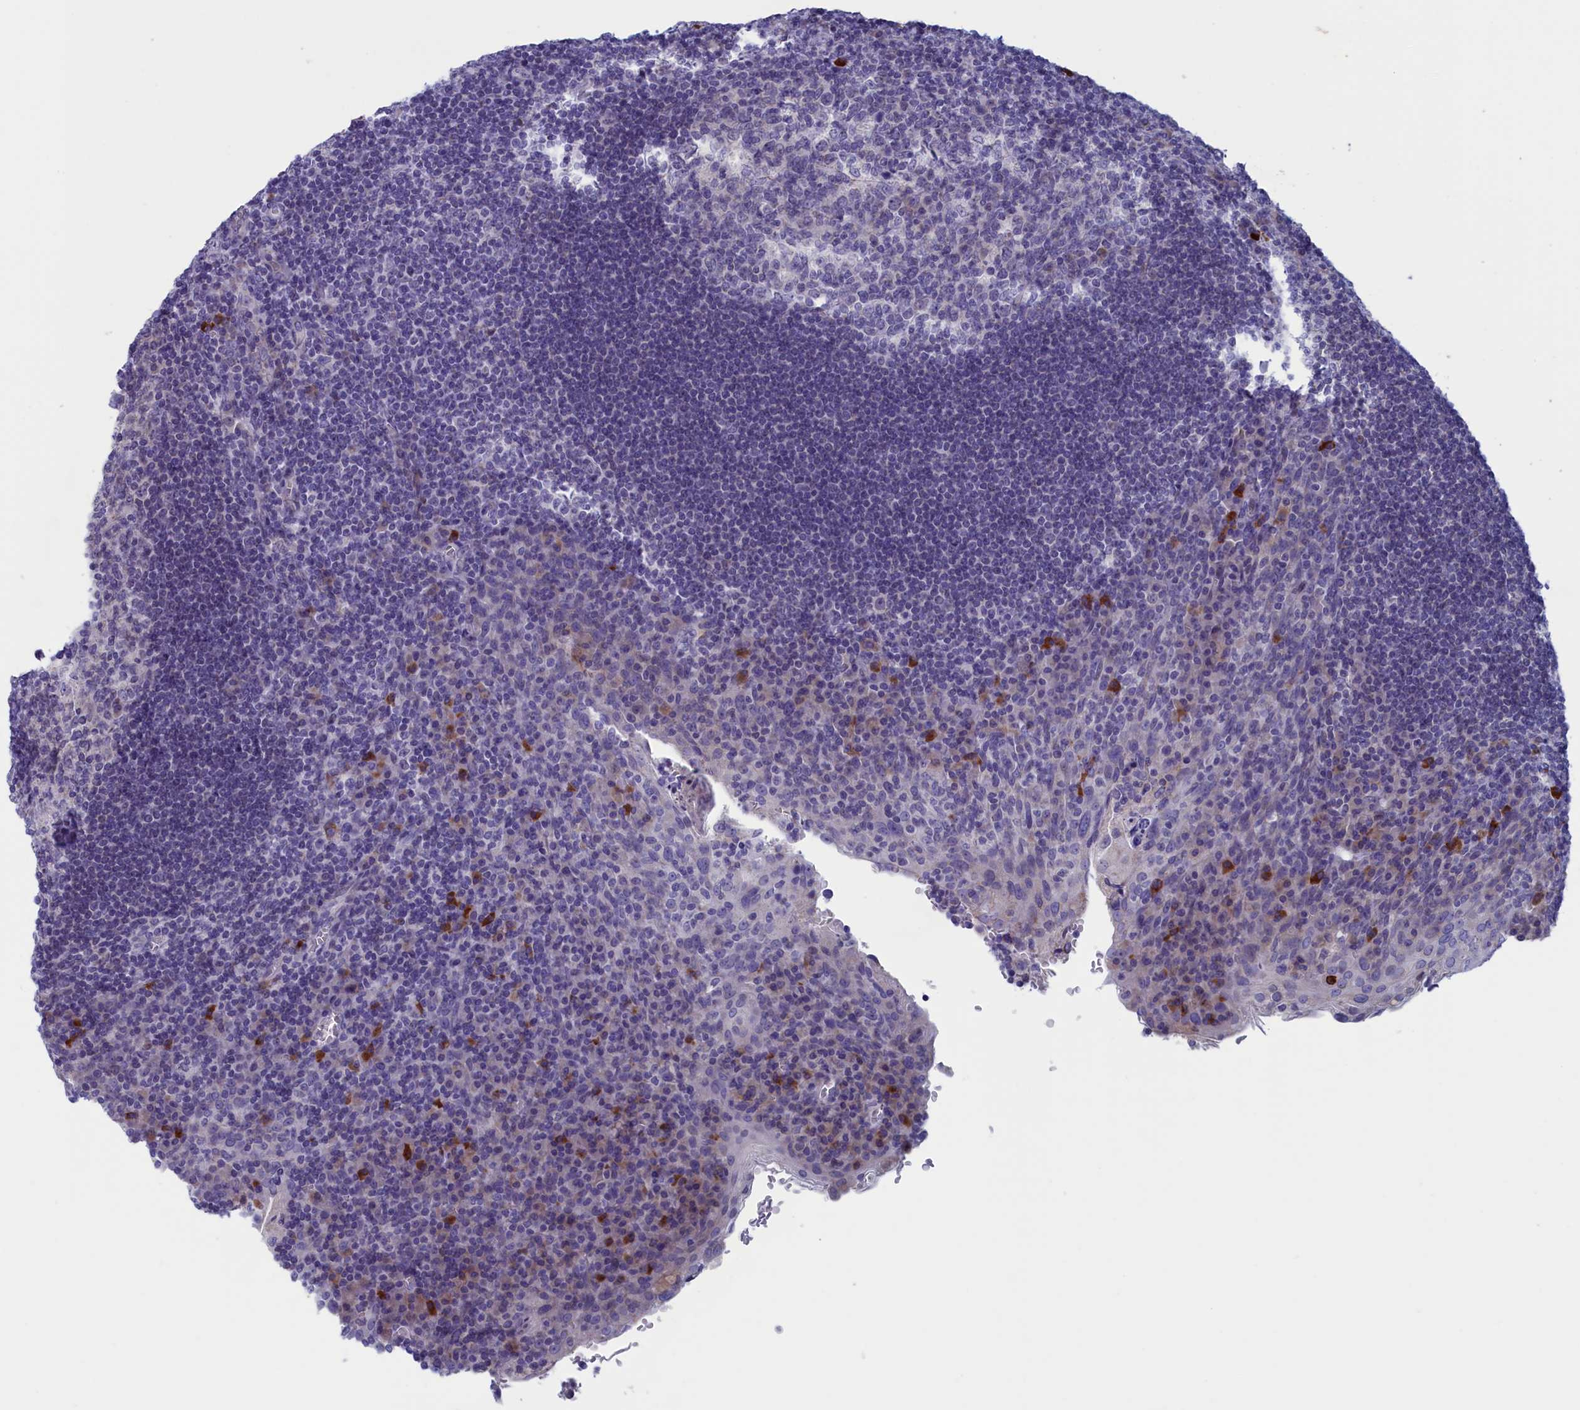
{"staining": {"intensity": "negative", "quantity": "none", "location": "none"}, "tissue": "tonsil", "cell_type": "Germinal center cells", "image_type": "normal", "snomed": [{"axis": "morphology", "description": "Normal tissue, NOS"}, {"axis": "topography", "description": "Tonsil"}], "caption": "Benign tonsil was stained to show a protein in brown. There is no significant staining in germinal center cells. (Brightfield microscopy of DAB (3,3'-diaminobenzidine) IHC at high magnification).", "gene": "NIBAN3", "patient": {"sex": "male", "age": 17}}